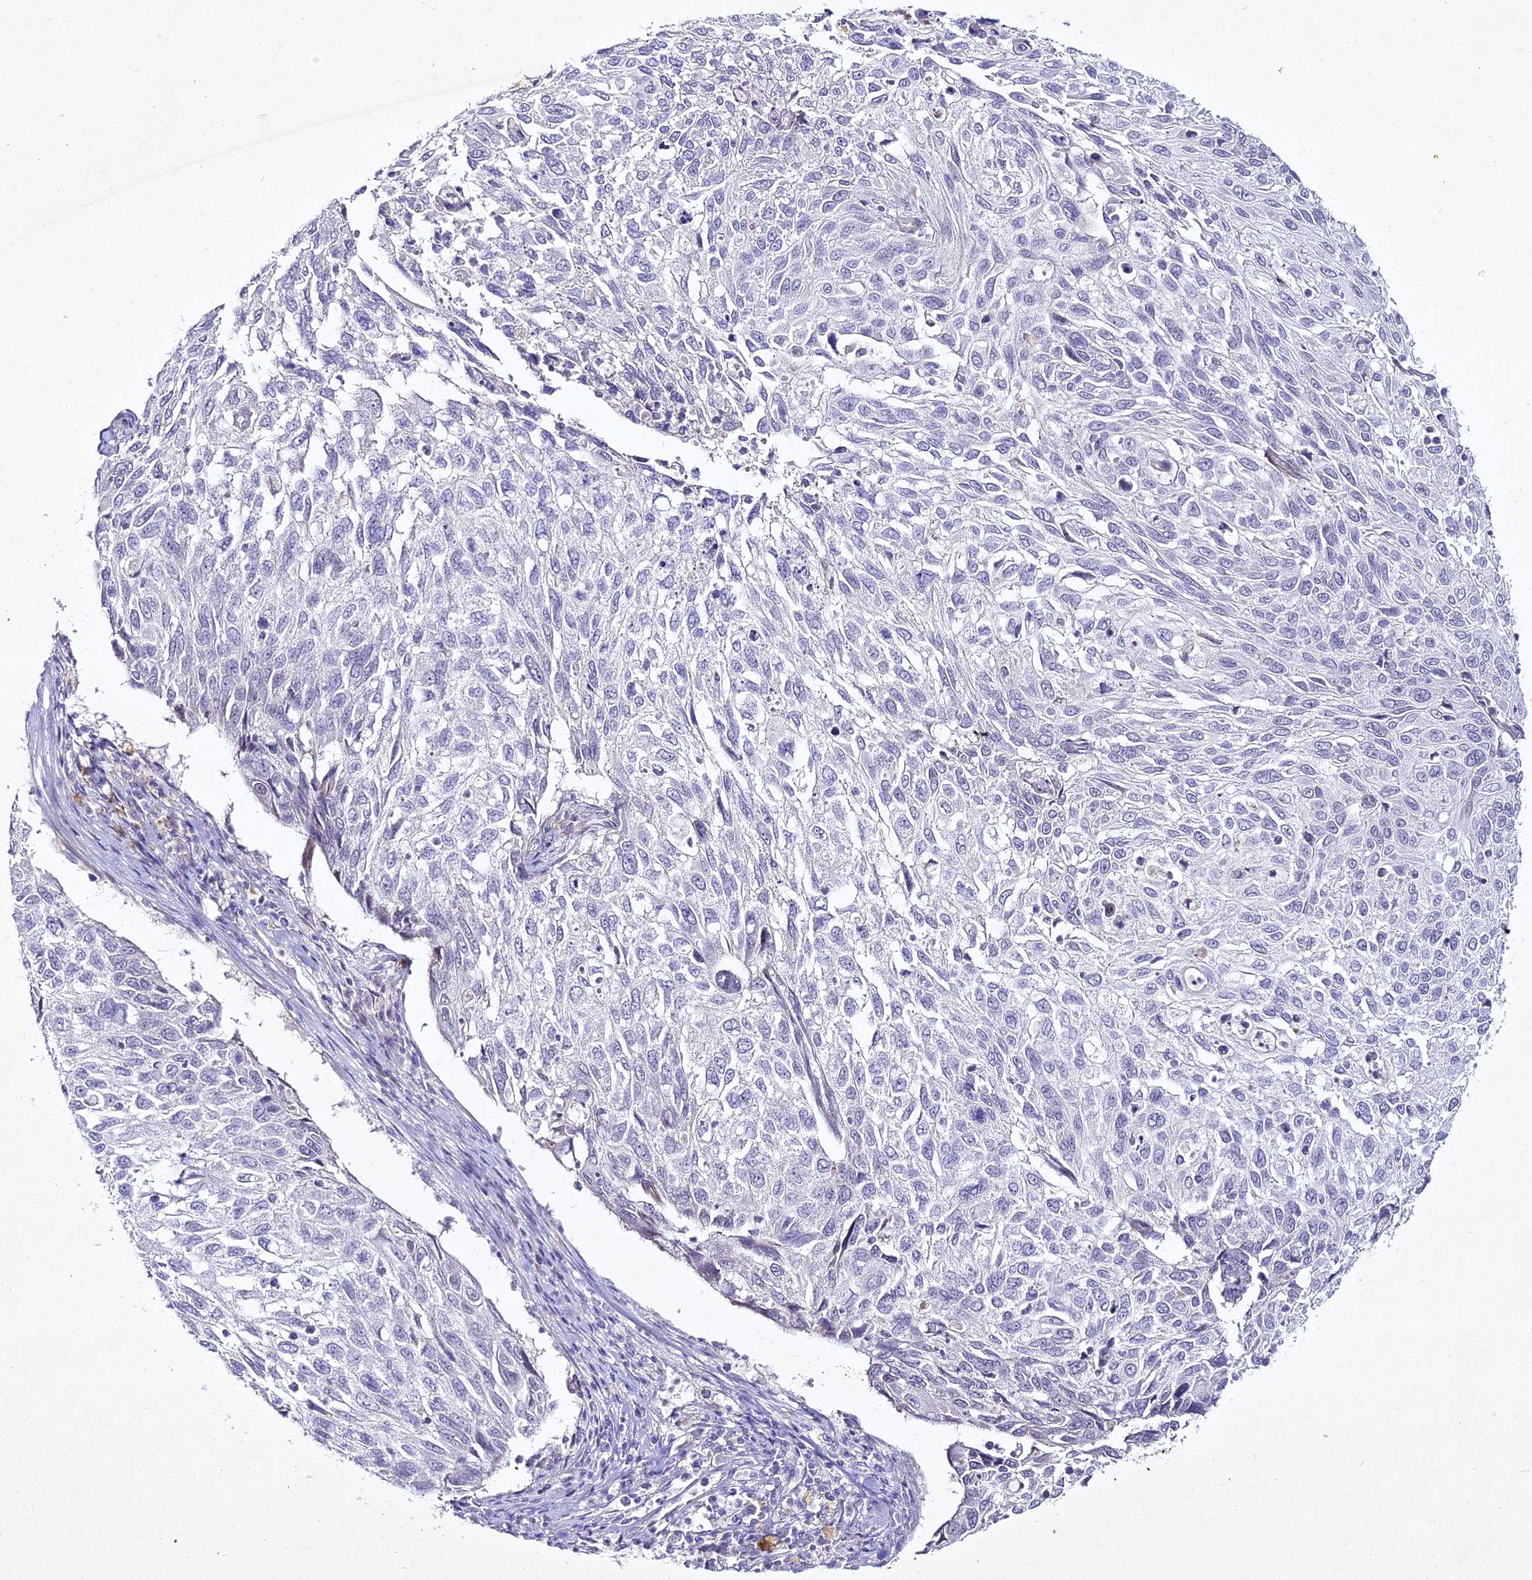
{"staining": {"intensity": "negative", "quantity": "none", "location": "none"}, "tissue": "cervical cancer", "cell_type": "Tumor cells", "image_type": "cancer", "snomed": [{"axis": "morphology", "description": "Squamous cell carcinoma, NOS"}, {"axis": "topography", "description": "Cervix"}], "caption": "This is an immunohistochemistry image of squamous cell carcinoma (cervical). There is no positivity in tumor cells.", "gene": "ALPG", "patient": {"sex": "female", "age": 70}}